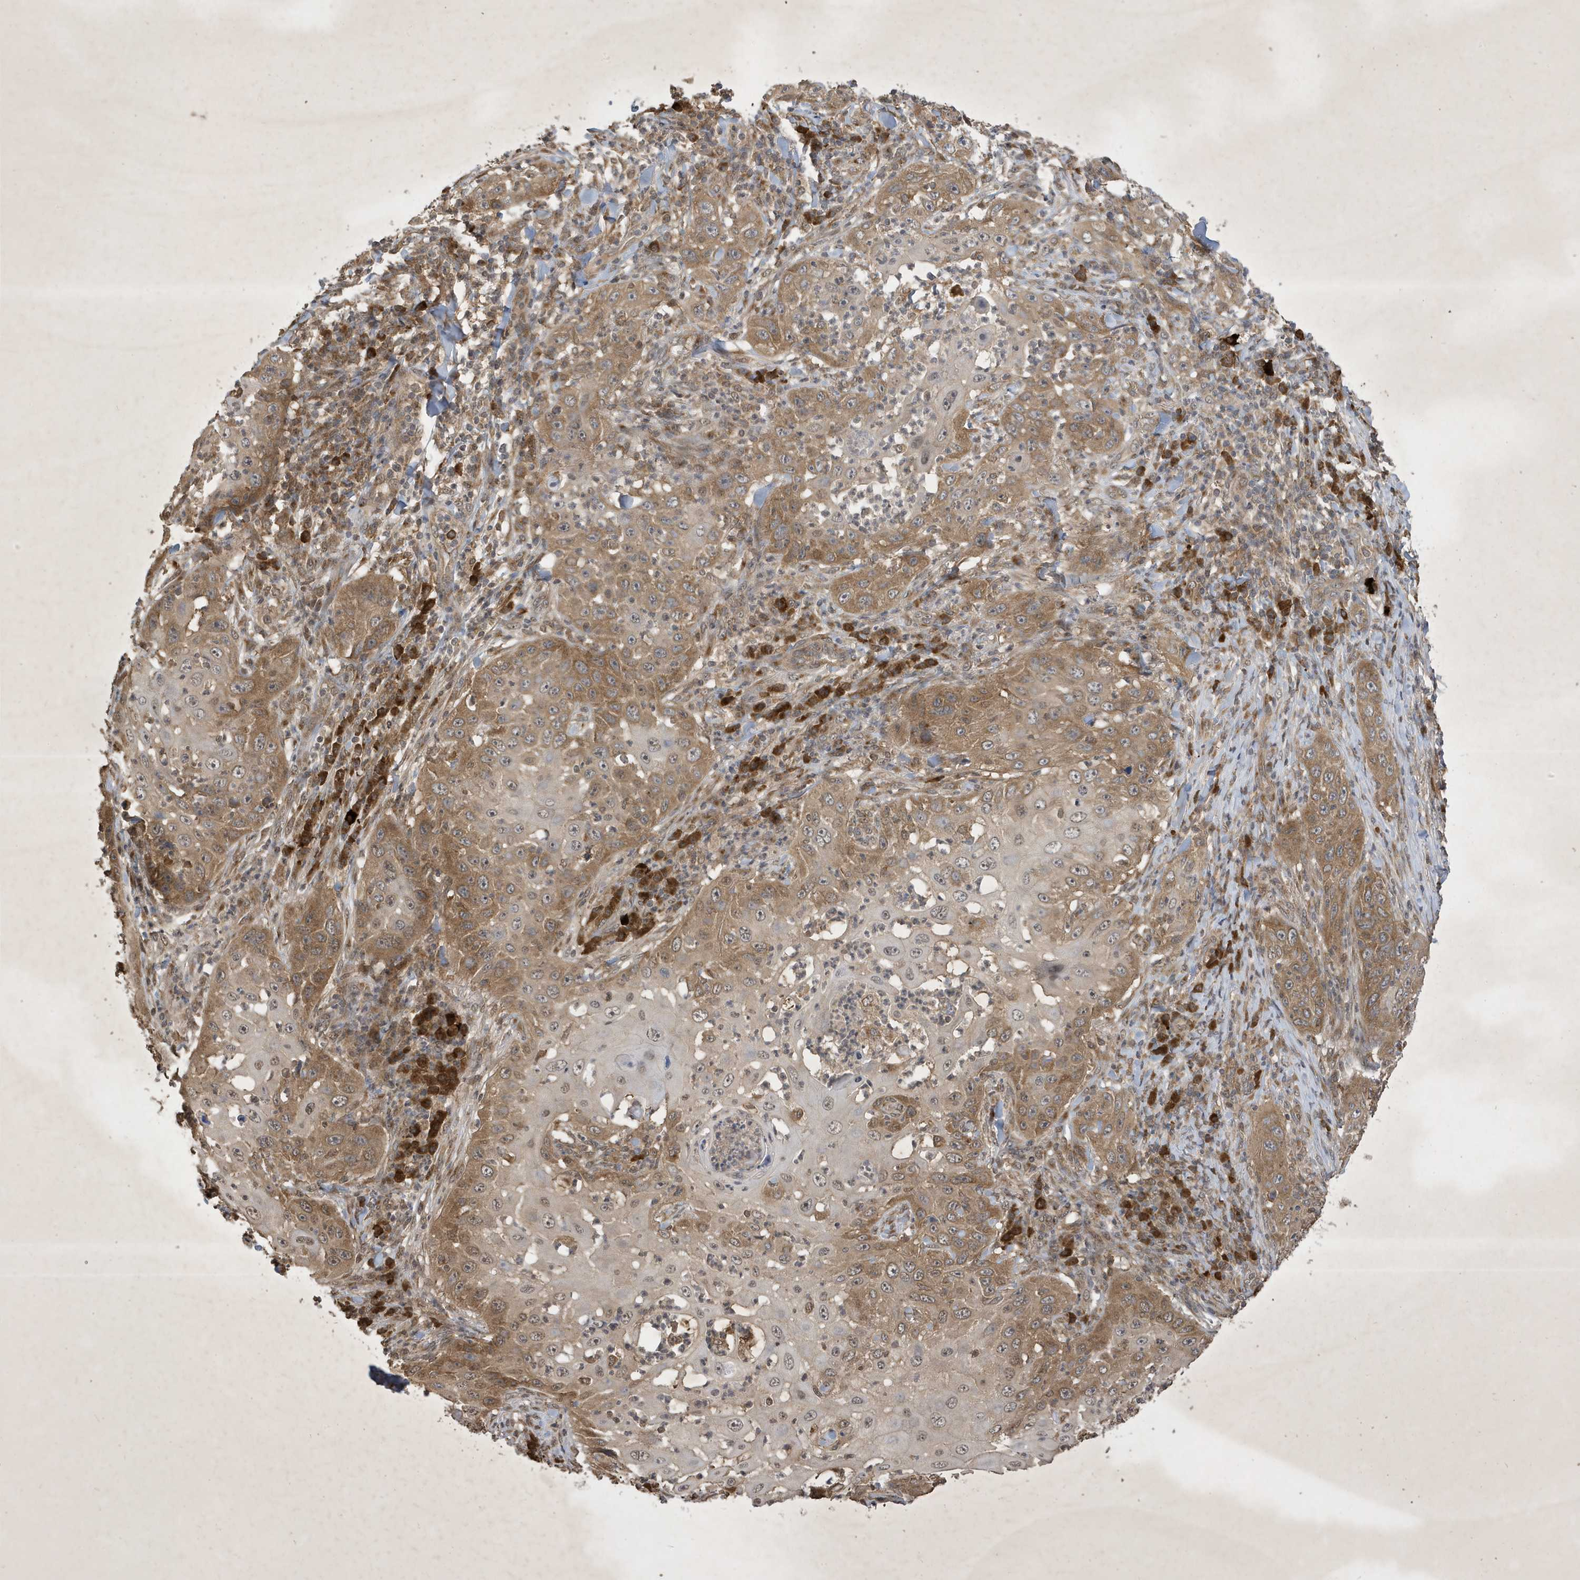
{"staining": {"intensity": "moderate", "quantity": ">75%", "location": "cytoplasmic/membranous"}, "tissue": "skin cancer", "cell_type": "Tumor cells", "image_type": "cancer", "snomed": [{"axis": "morphology", "description": "Squamous cell carcinoma, NOS"}, {"axis": "topography", "description": "Skin"}], "caption": "Squamous cell carcinoma (skin) was stained to show a protein in brown. There is medium levels of moderate cytoplasmic/membranous staining in approximately >75% of tumor cells.", "gene": "STX10", "patient": {"sex": "female", "age": 44}}